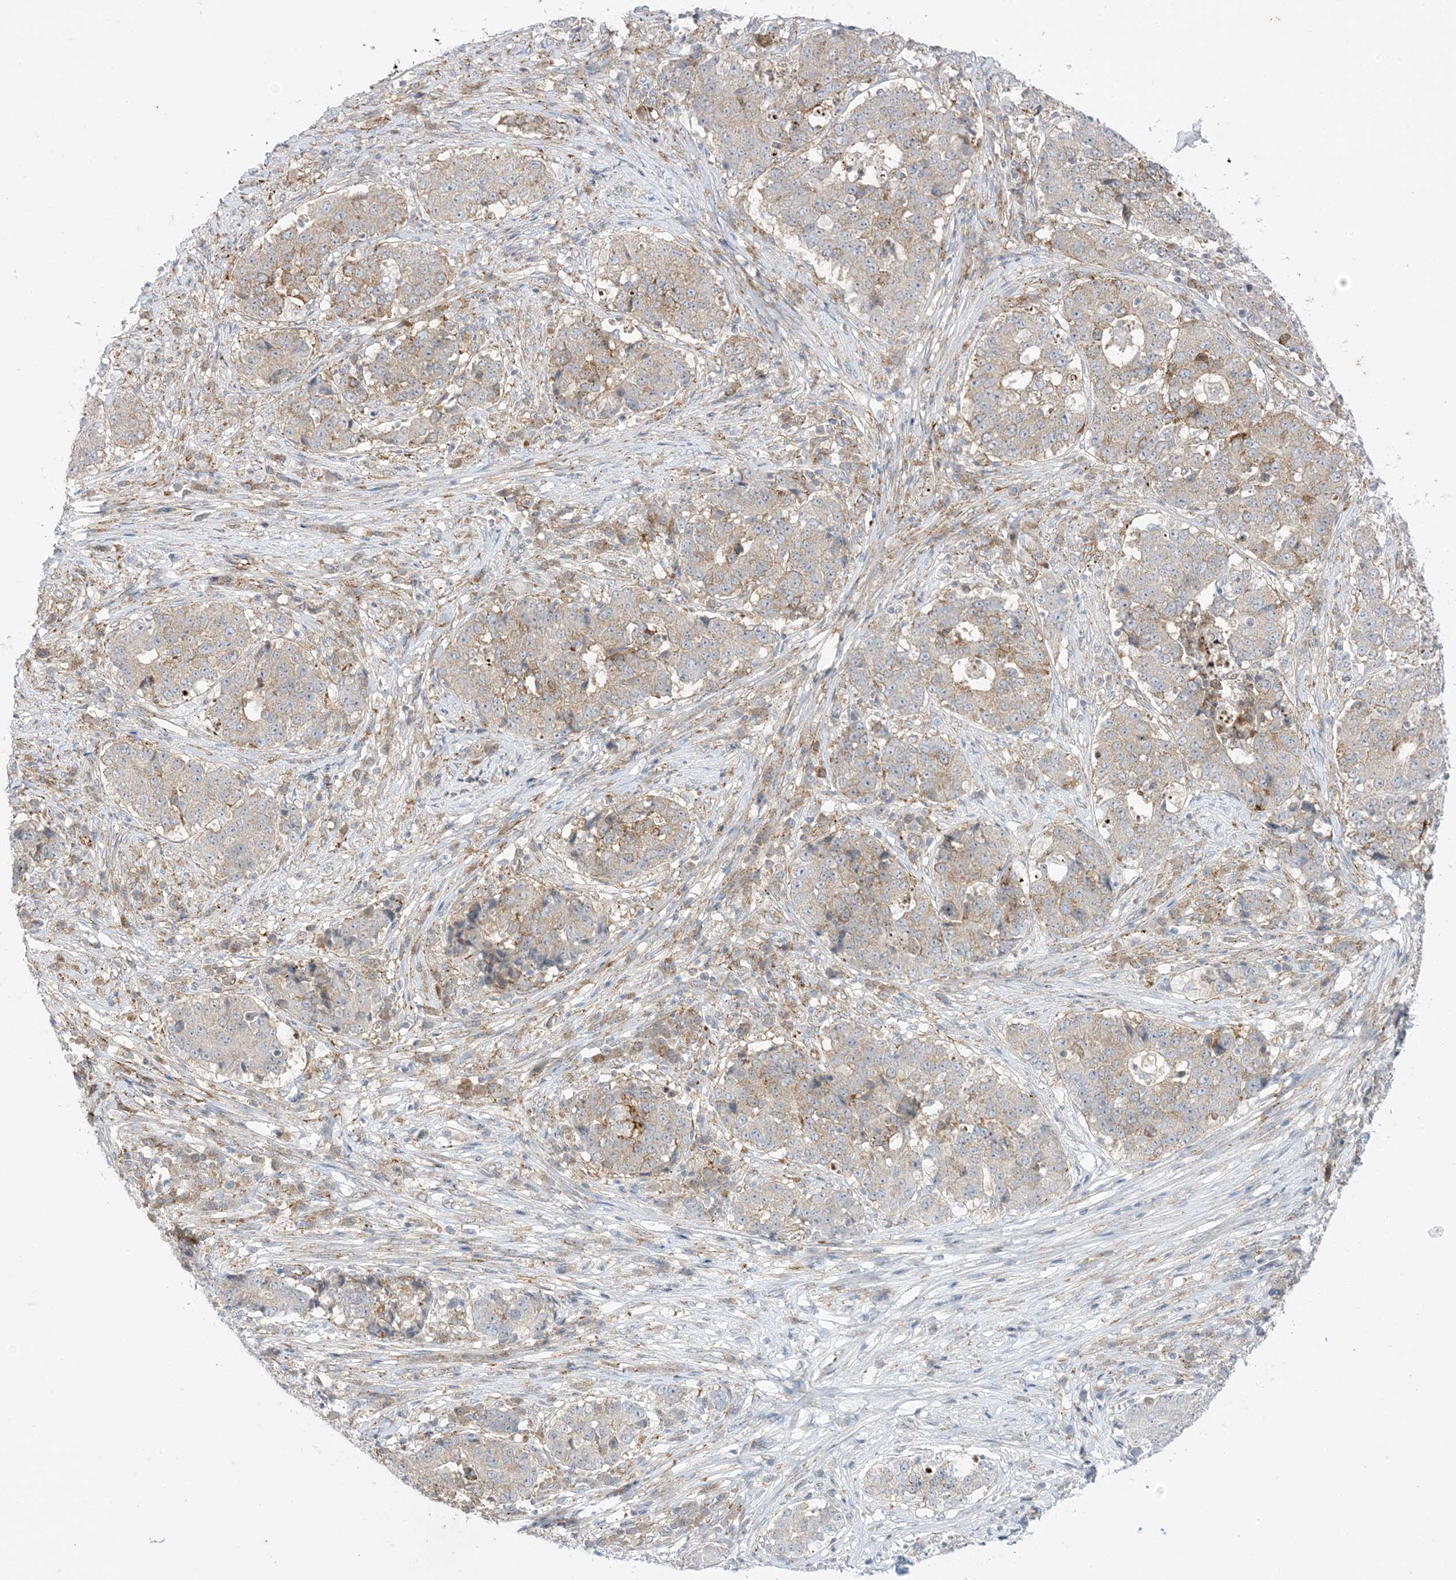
{"staining": {"intensity": "weak", "quantity": "25%-75%", "location": "cytoplasmic/membranous"}, "tissue": "stomach cancer", "cell_type": "Tumor cells", "image_type": "cancer", "snomed": [{"axis": "morphology", "description": "Adenocarcinoma, NOS"}, {"axis": "topography", "description": "Stomach"}], "caption": "DAB immunohistochemical staining of human adenocarcinoma (stomach) displays weak cytoplasmic/membranous protein staining in approximately 25%-75% of tumor cells. Nuclei are stained in blue.", "gene": "RAC1", "patient": {"sex": "male", "age": 59}}